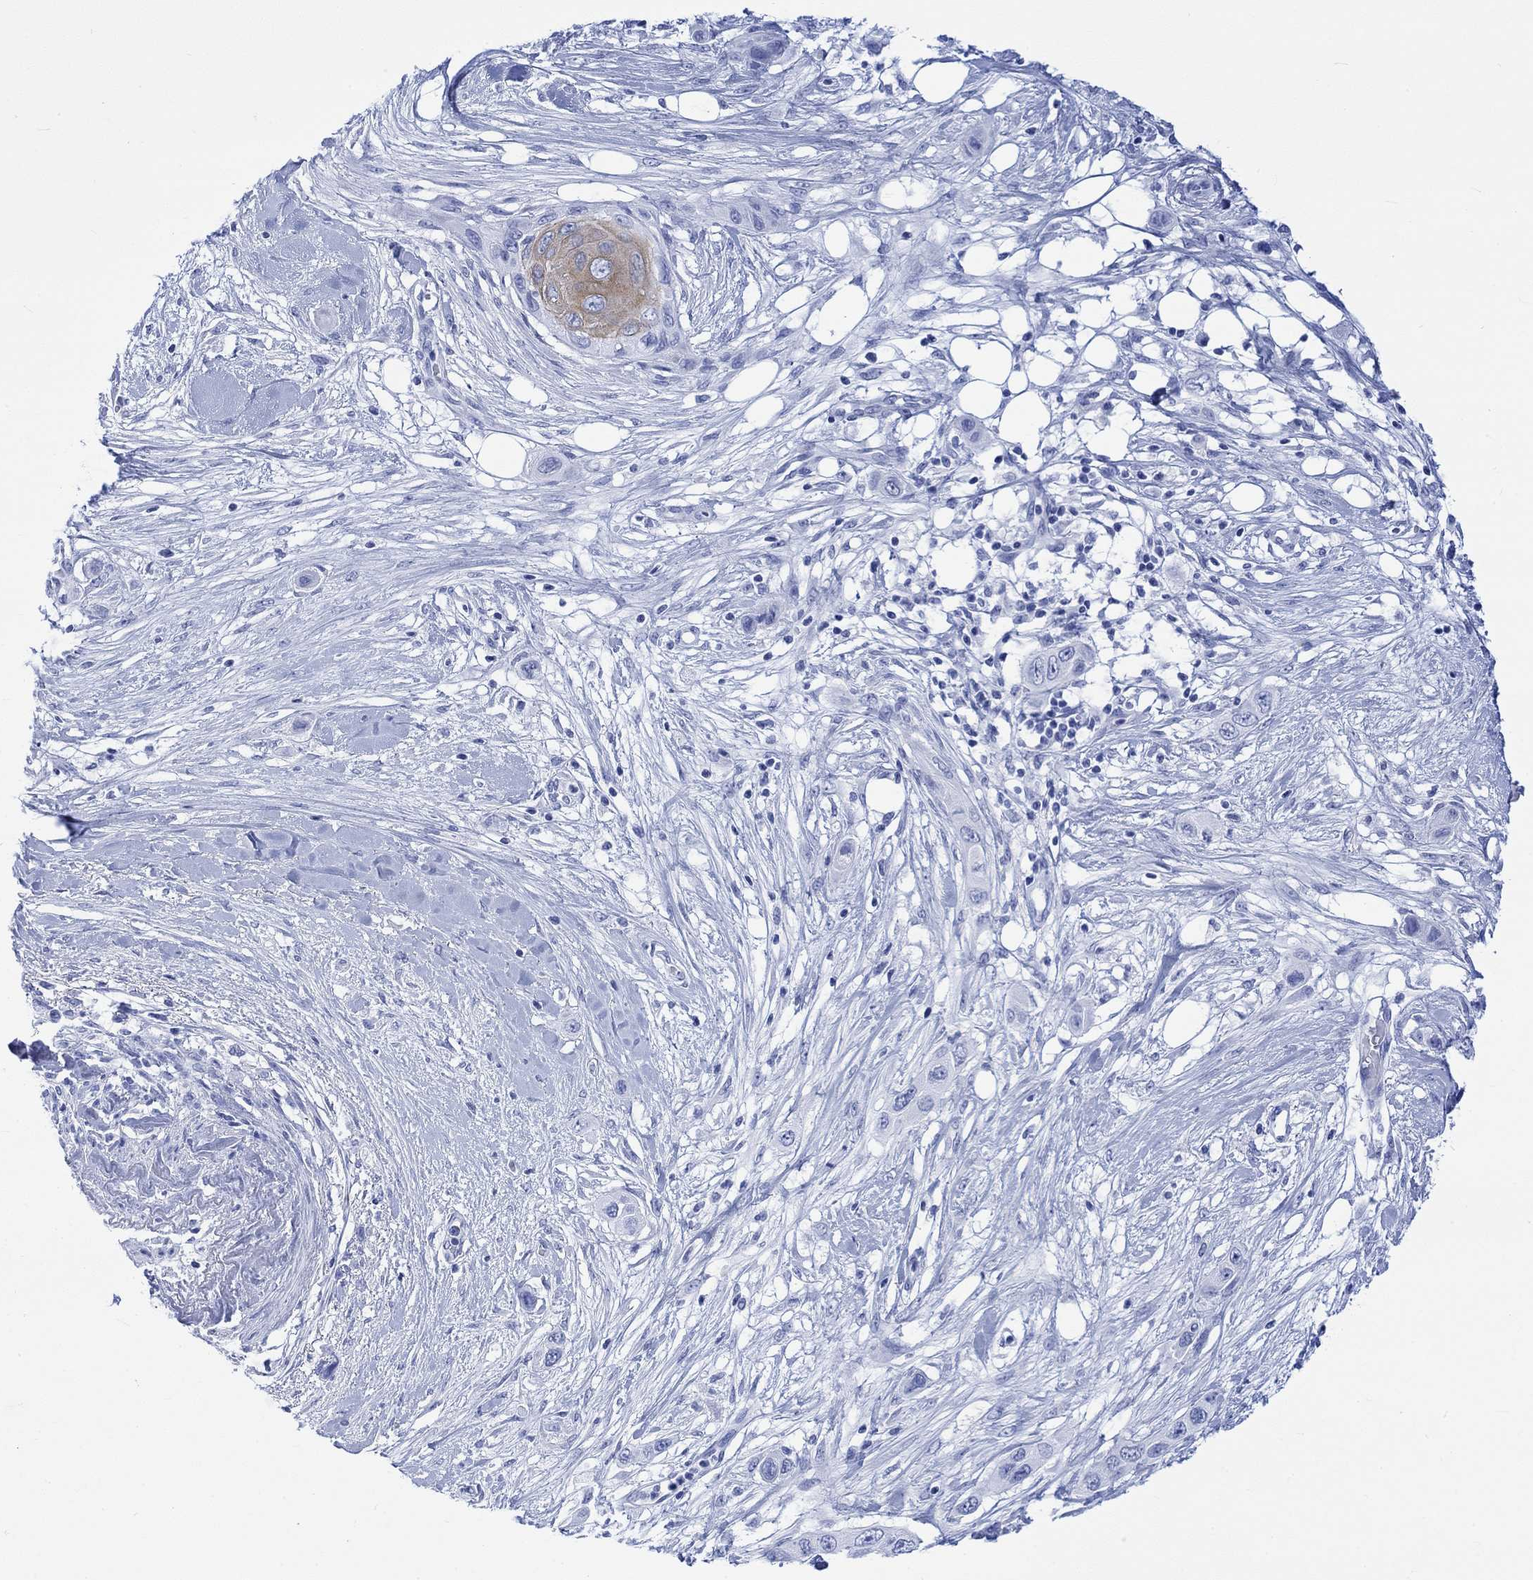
{"staining": {"intensity": "negative", "quantity": "none", "location": "none"}, "tissue": "skin cancer", "cell_type": "Tumor cells", "image_type": "cancer", "snomed": [{"axis": "morphology", "description": "Squamous cell carcinoma, NOS"}, {"axis": "topography", "description": "Skin"}], "caption": "Tumor cells show no significant protein staining in skin cancer.", "gene": "CELF4", "patient": {"sex": "male", "age": 79}}